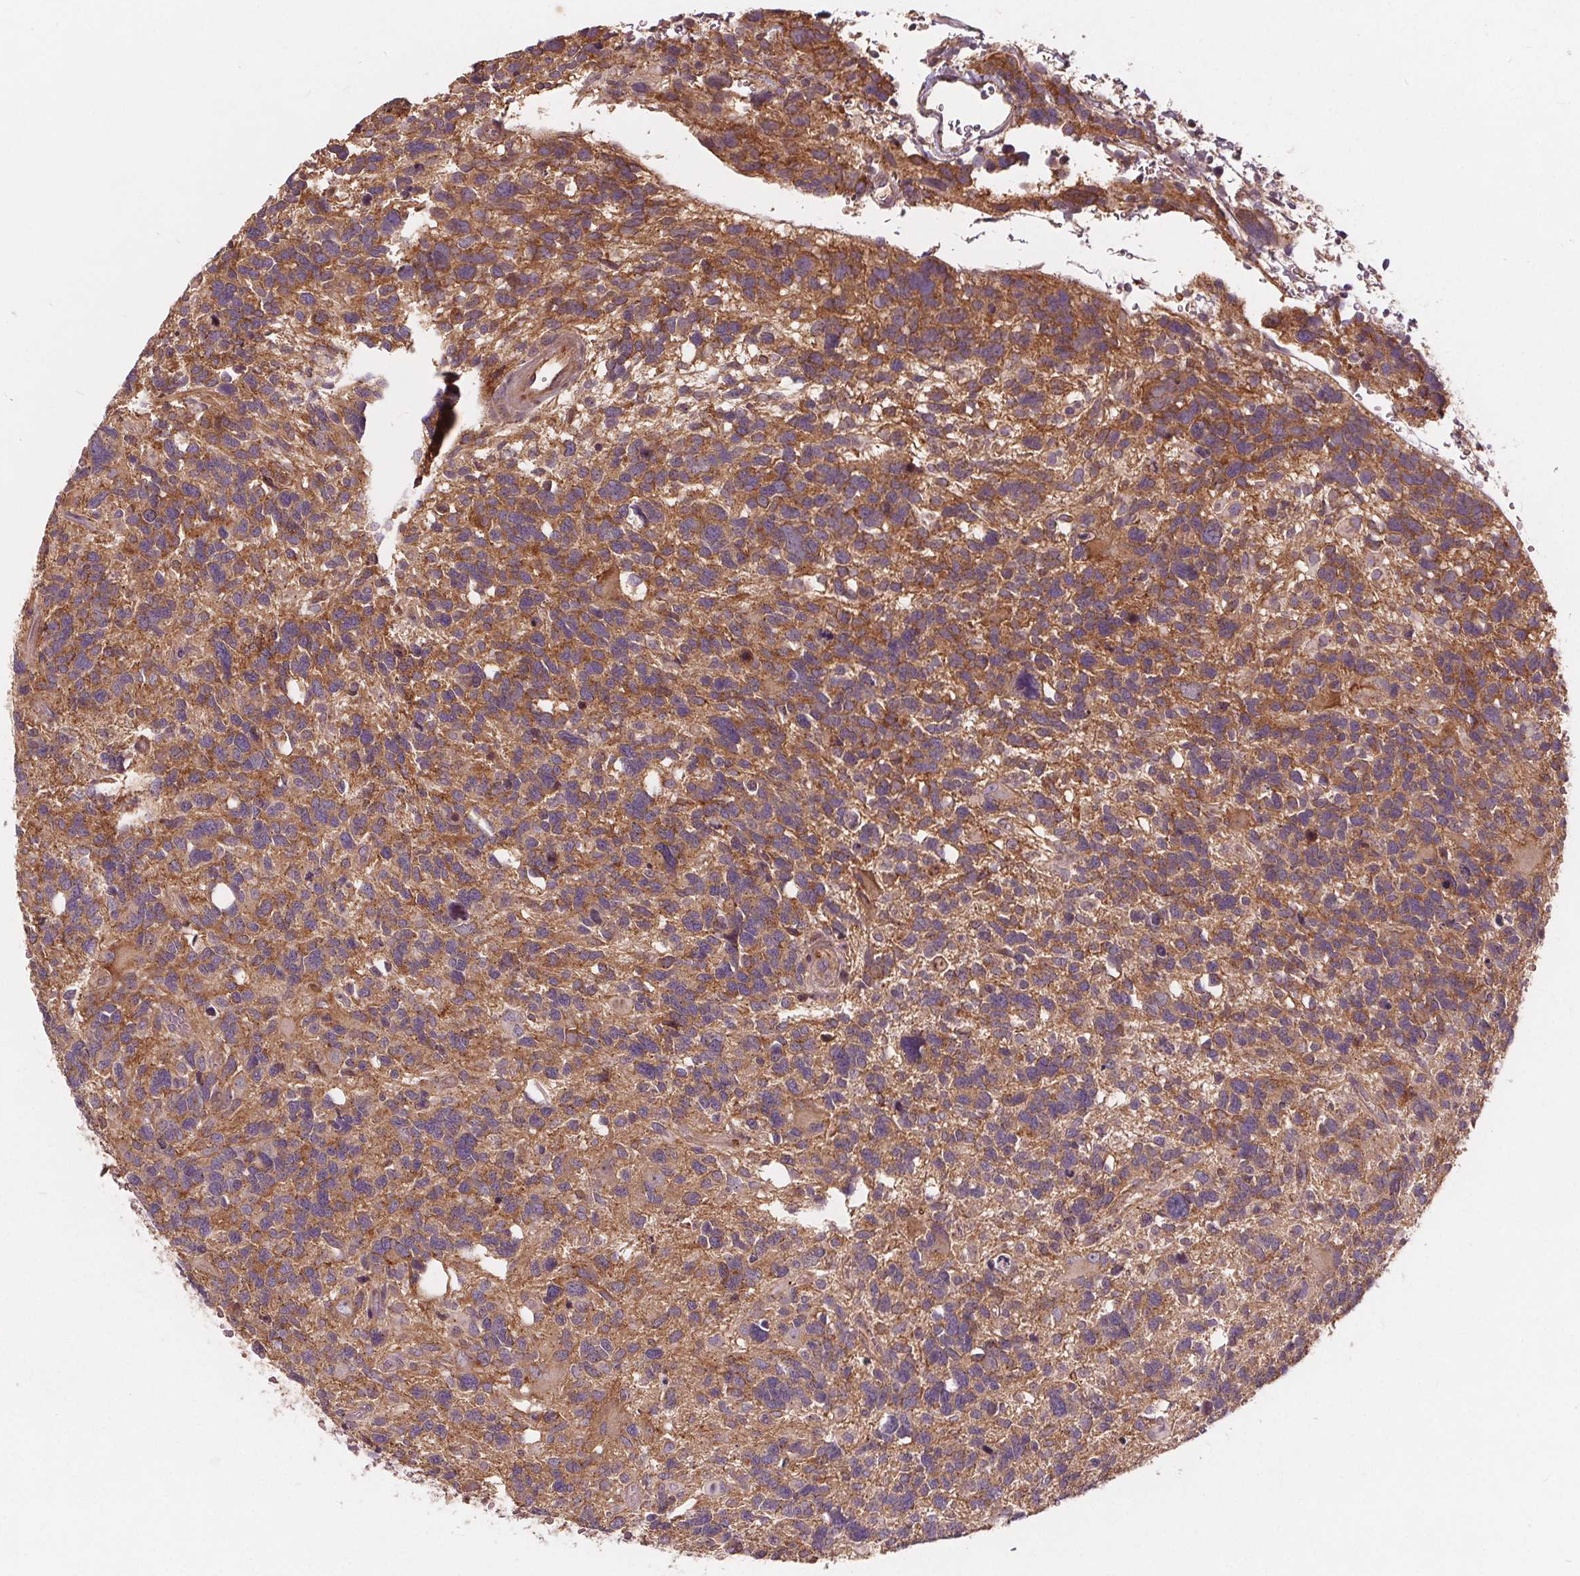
{"staining": {"intensity": "weak", "quantity": "25%-75%", "location": "cytoplasmic/membranous"}, "tissue": "glioma", "cell_type": "Tumor cells", "image_type": "cancer", "snomed": [{"axis": "morphology", "description": "Glioma, malignant, High grade"}, {"axis": "topography", "description": "Brain"}], "caption": "Immunohistochemistry (IHC) (DAB) staining of human malignant glioma (high-grade) exhibits weak cytoplasmic/membranous protein positivity in approximately 25%-75% of tumor cells.", "gene": "CSNK1G2", "patient": {"sex": "male", "age": 49}}